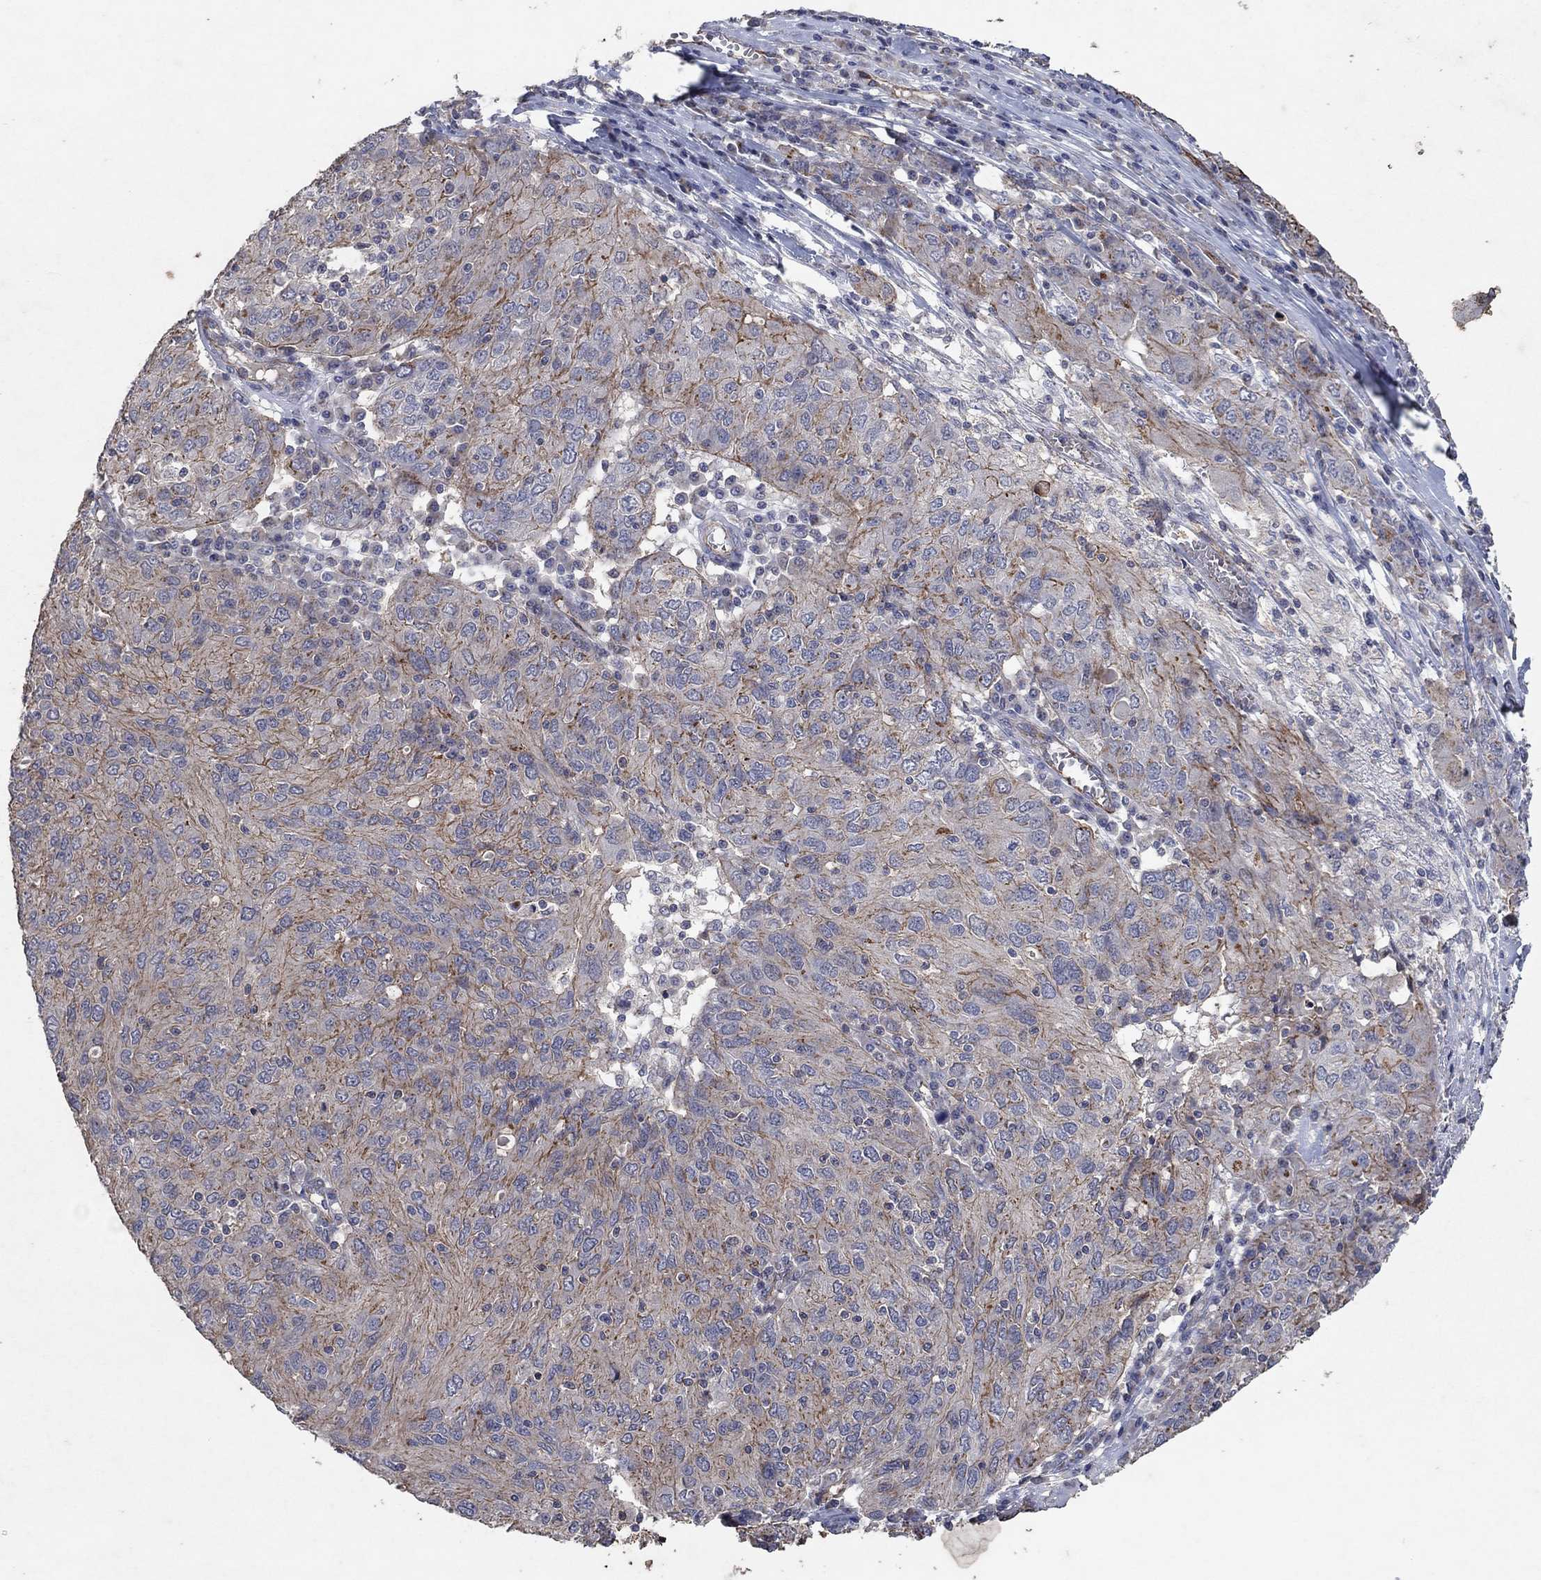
{"staining": {"intensity": "moderate", "quantity": "25%-75%", "location": "cytoplasmic/membranous"}, "tissue": "ovarian cancer", "cell_type": "Tumor cells", "image_type": "cancer", "snomed": [{"axis": "morphology", "description": "Carcinoma, endometroid"}, {"axis": "topography", "description": "Ovary"}], "caption": "Immunohistochemical staining of endometroid carcinoma (ovarian) exhibits moderate cytoplasmic/membranous protein positivity in about 25%-75% of tumor cells. (brown staining indicates protein expression, while blue staining denotes nuclei).", "gene": "FRG1", "patient": {"sex": "female", "age": 50}}